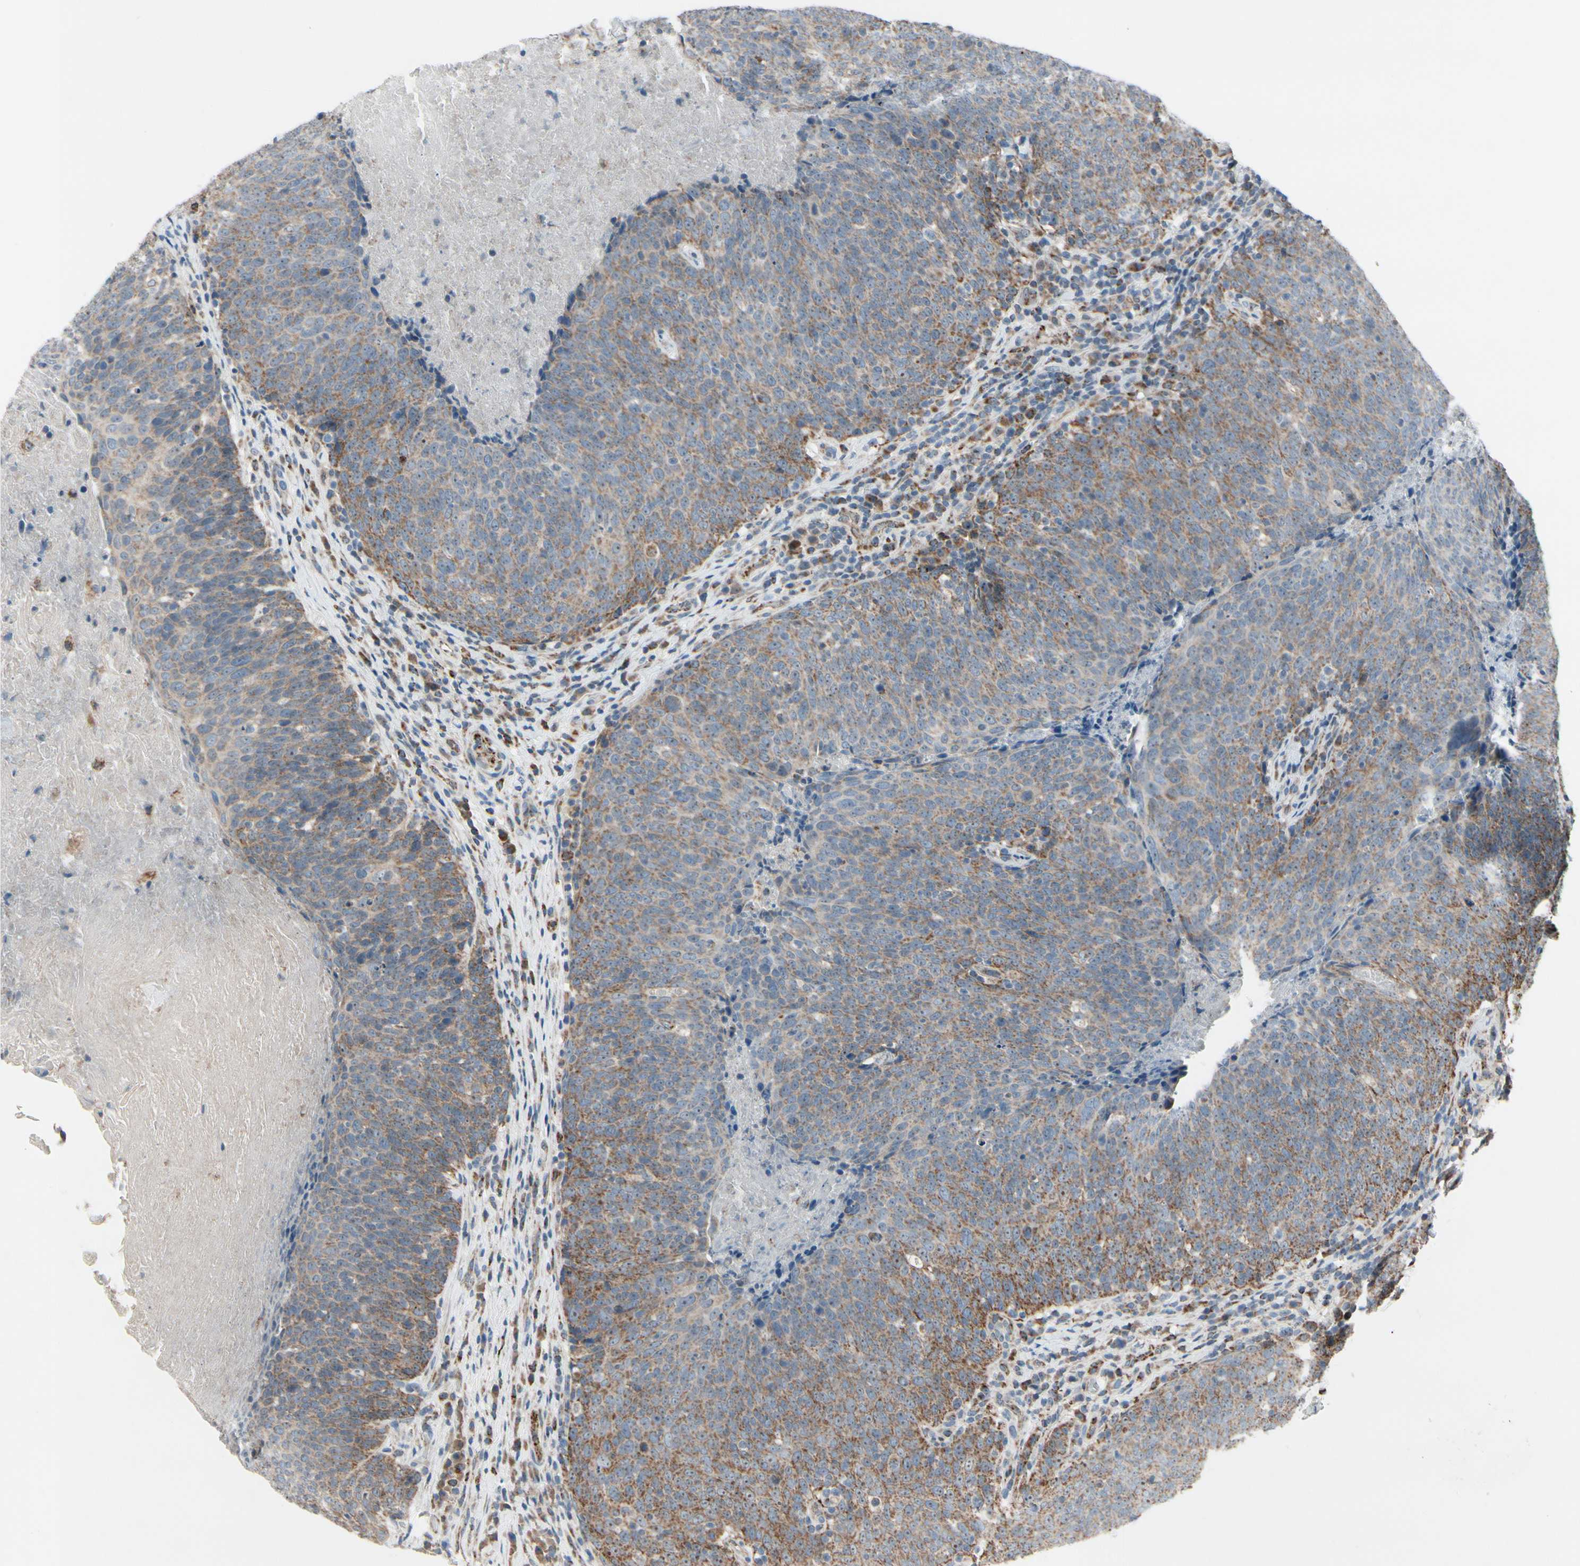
{"staining": {"intensity": "moderate", "quantity": ">75%", "location": "cytoplasmic/membranous"}, "tissue": "head and neck cancer", "cell_type": "Tumor cells", "image_type": "cancer", "snomed": [{"axis": "morphology", "description": "Squamous cell carcinoma, NOS"}, {"axis": "morphology", "description": "Squamous cell carcinoma, metastatic, NOS"}, {"axis": "topography", "description": "Lymph node"}, {"axis": "topography", "description": "Head-Neck"}], "caption": "IHC of head and neck cancer displays medium levels of moderate cytoplasmic/membranous staining in approximately >75% of tumor cells.", "gene": "CPT1A", "patient": {"sex": "male", "age": 62}}